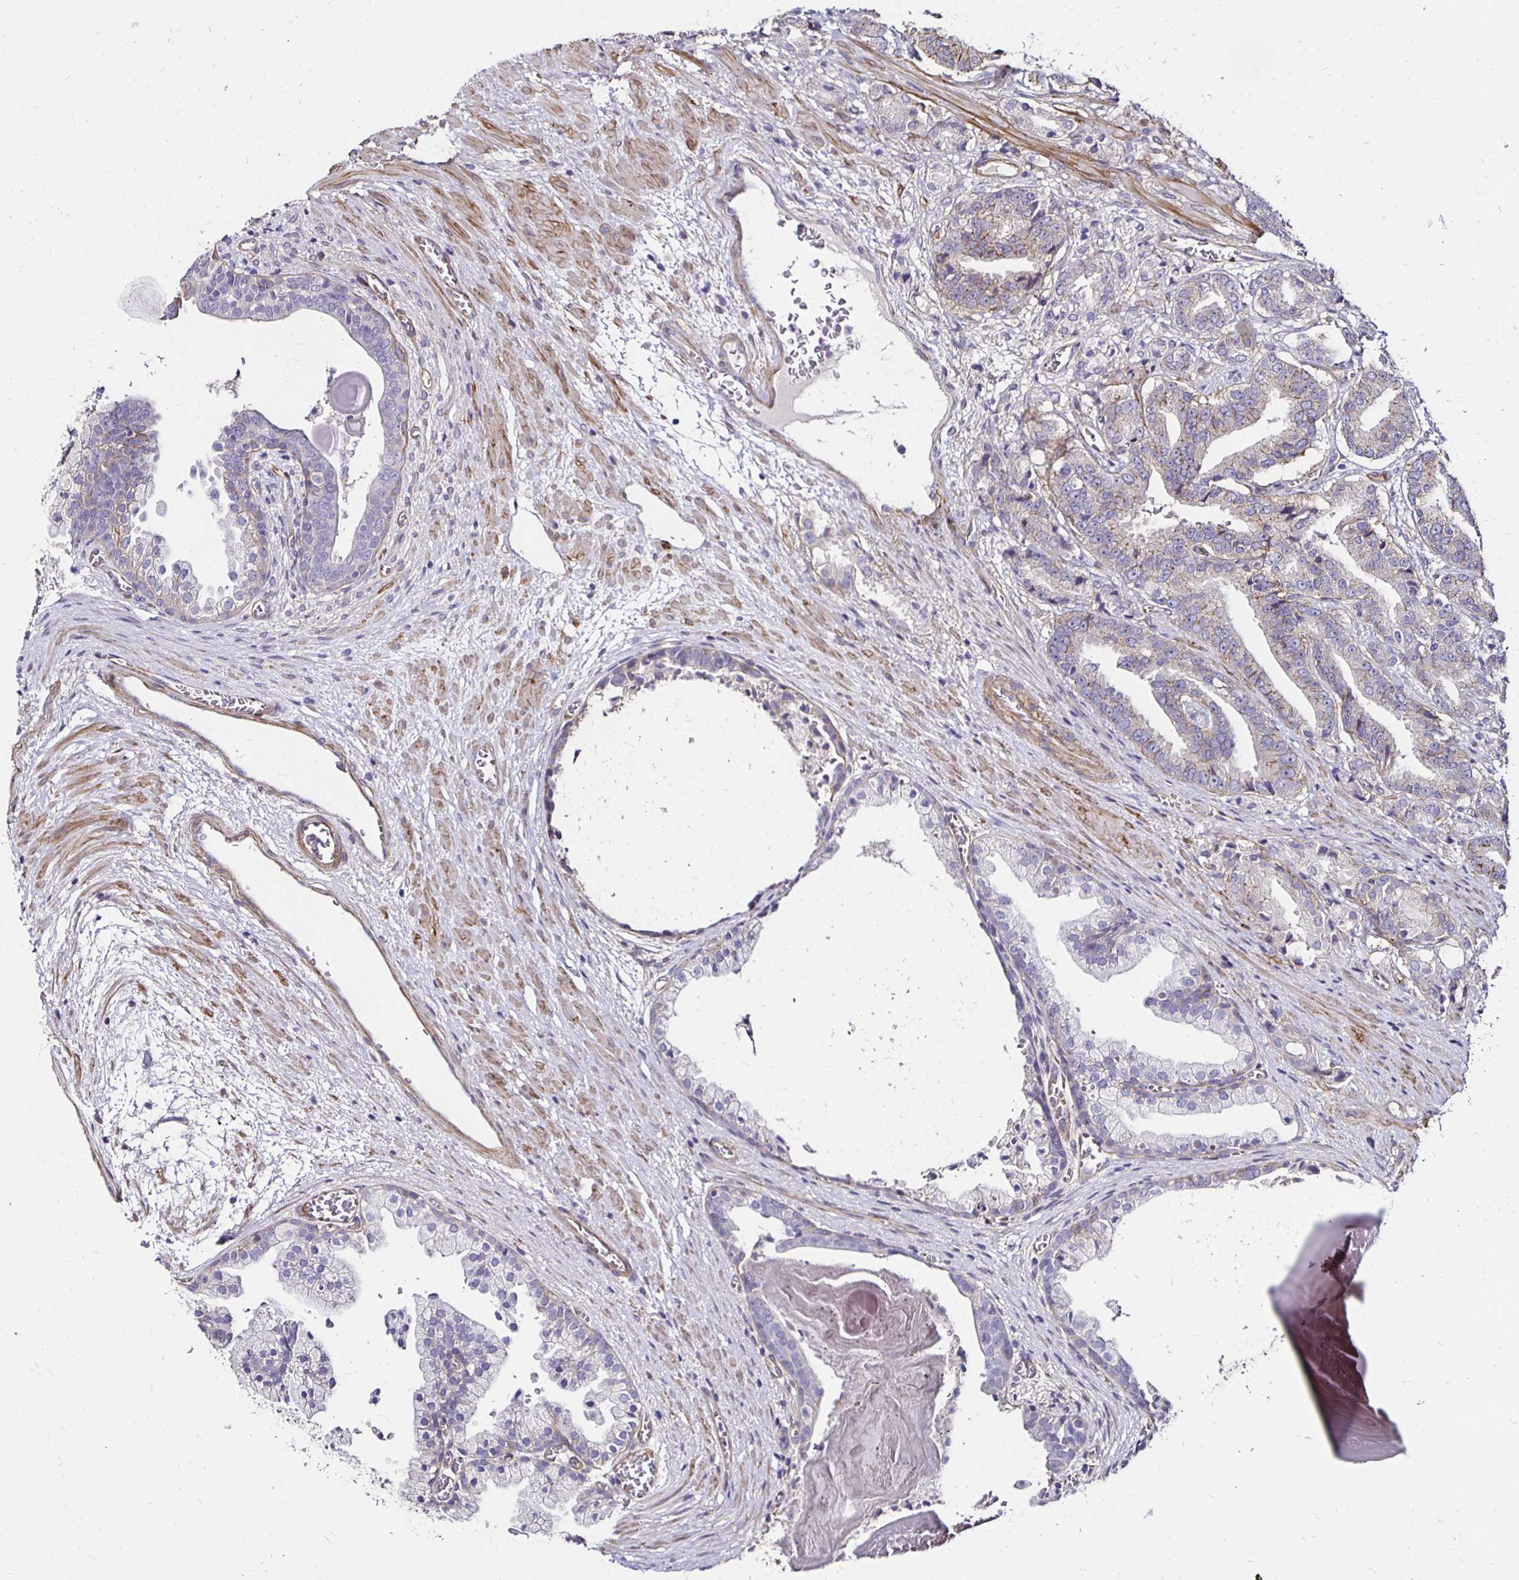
{"staining": {"intensity": "weak", "quantity": "<25%", "location": "cytoplasmic/membranous"}, "tissue": "prostate cancer", "cell_type": "Tumor cells", "image_type": "cancer", "snomed": [{"axis": "morphology", "description": "Adenocarcinoma, High grade"}, {"axis": "topography", "description": "Prostate and seminal vesicle, NOS"}], "caption": "High power microscopy histopathology image of an immunohistochemistry (IHC) micrograph of prostate high-grade adenocarcinoma, revealing no significant expression in tumor cells.", "gene": "ITGB1", "patient": {"sex": "male", "age": 61}}